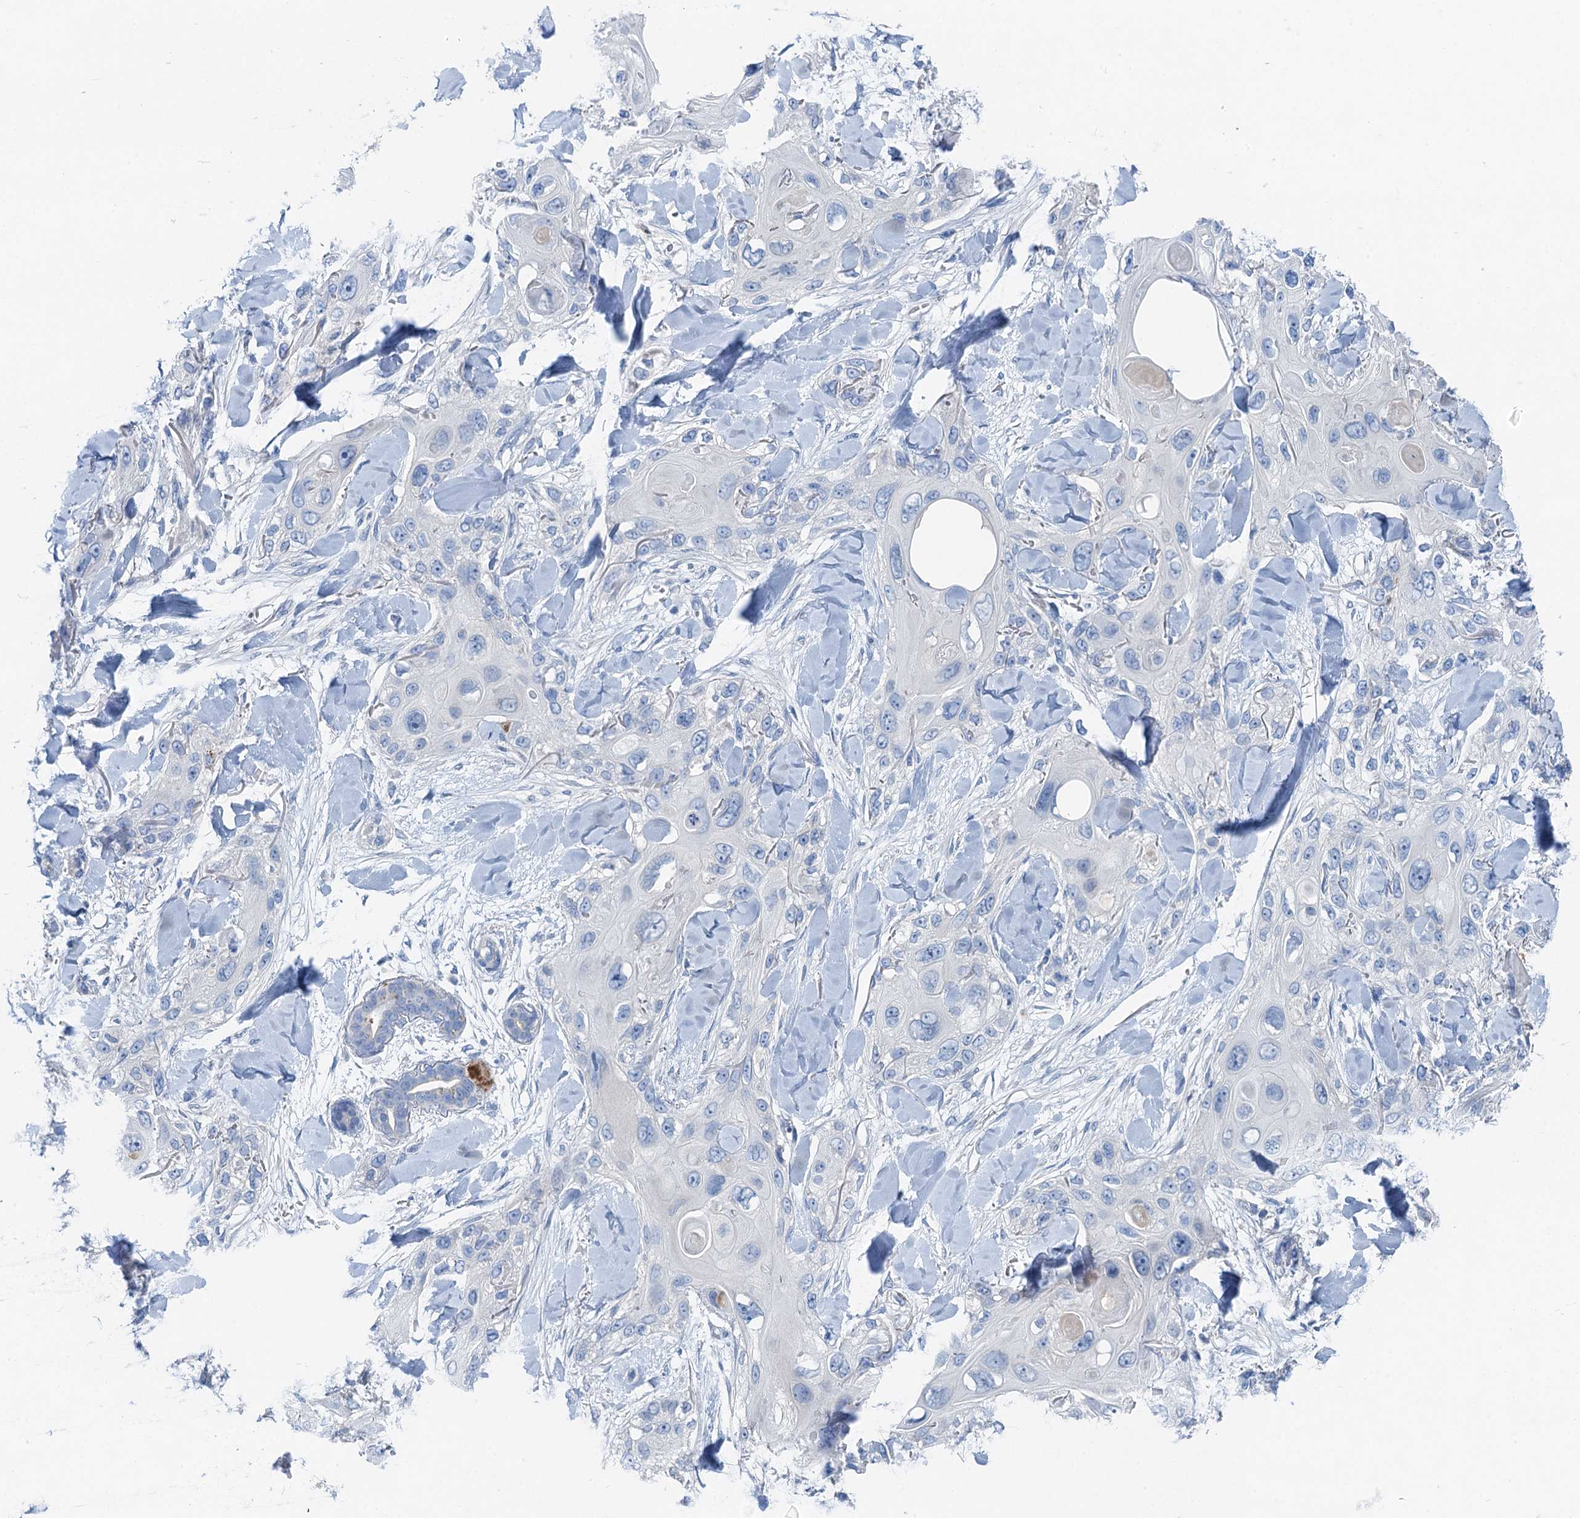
{"staining": {"intensity": "negative", "quantity": "none", "location": "none"}, "tissue": "skin cancer", "cell_type": "Tumor cells", "image_type": "cancer", "snomed": [{"axis": "morphology", "description": "Normal tissue, NOS"}, {"axis": "morphology", "description": "Squamous cell carcinoma, NOS"}, {"axis": "topography", "description": "Skin"}], "caption": "Tumor cells show no significant protein positivity in skin cancer (squamous cell carcinoma). (DAB (3,3'-diaminobenzidine) immunohistochemistry with hematoxylin counter stain).", "gene": "OTOA", "patient": {"sex": "male", "age": 72}}